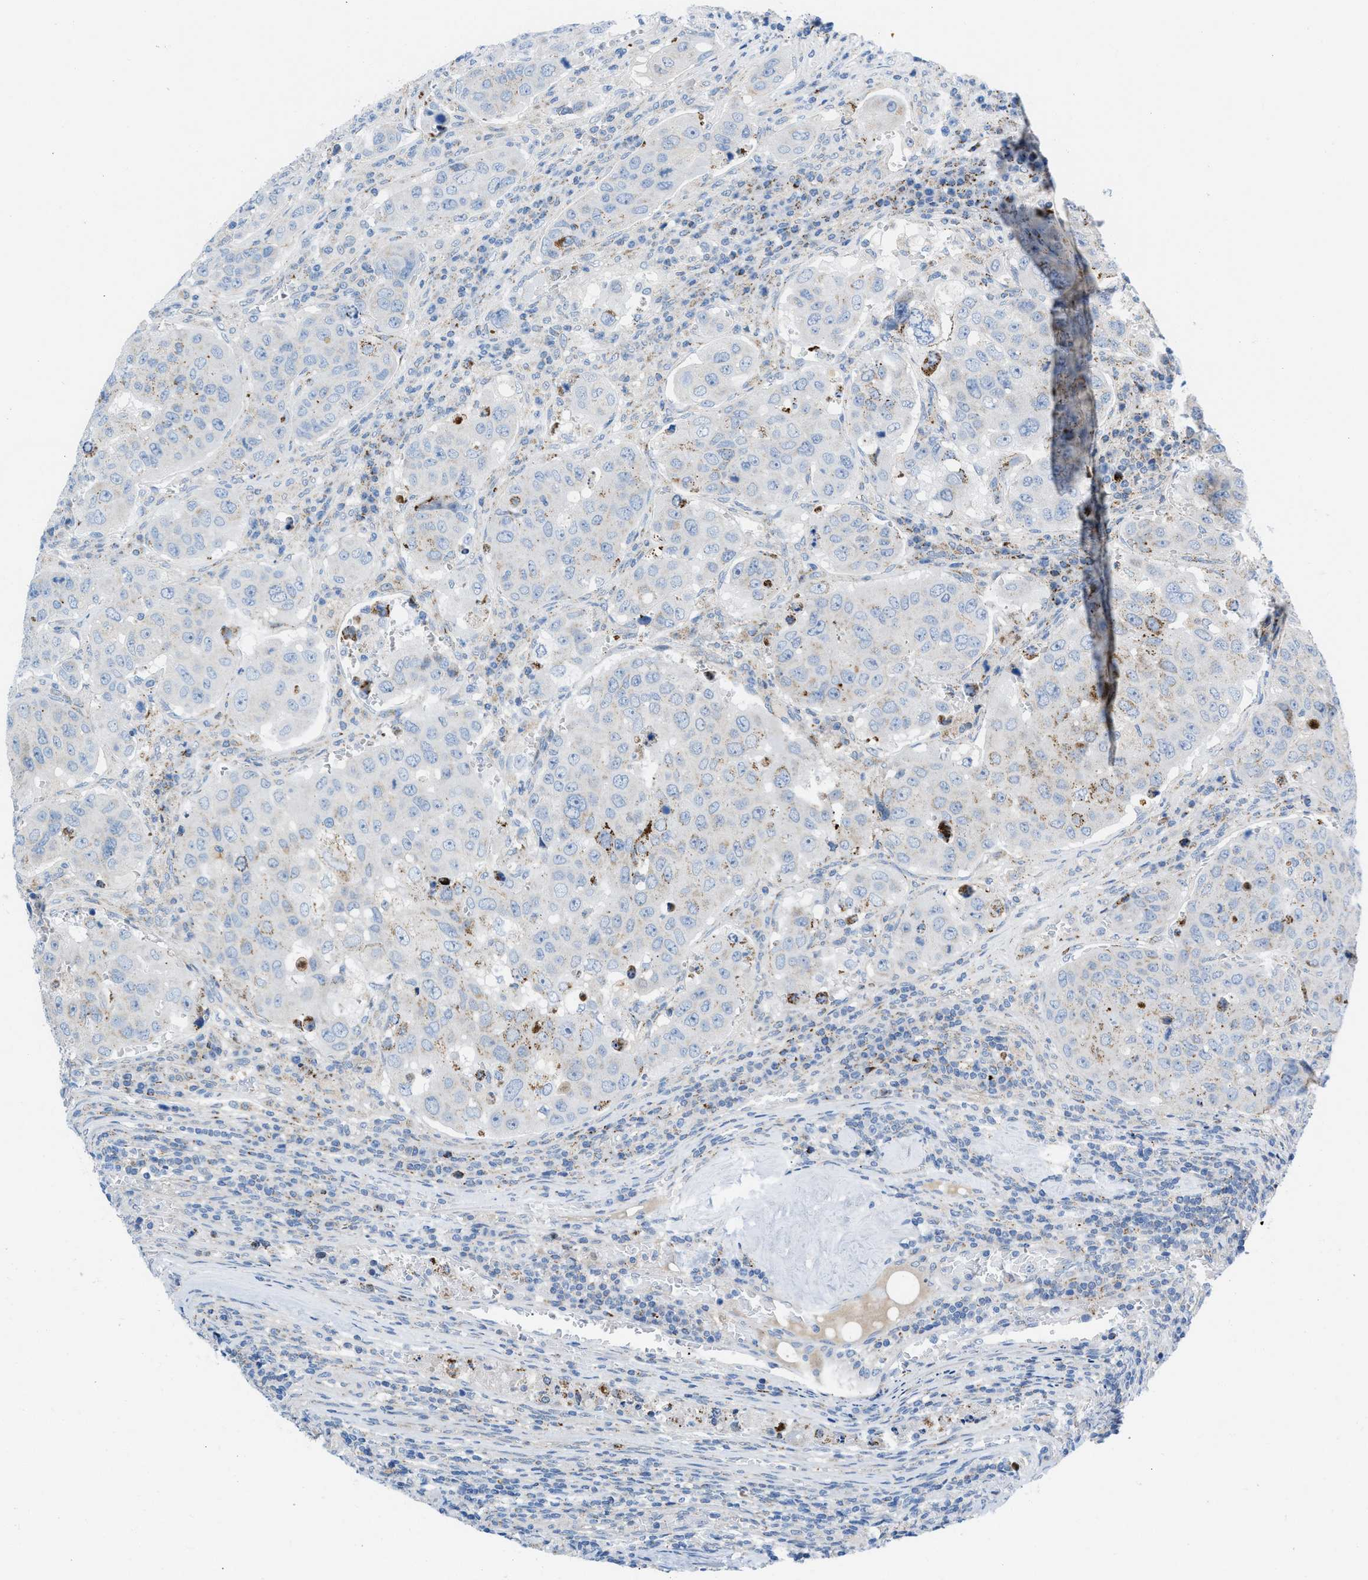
{"staining": {"intensity": "weak", "quantity": "<25%", "location": "cytoplasmic/membranous"}, "tissue": "urothelial cancer", "cell_type": "Tumor cells", "image_type": "cancer", "snomed": [{"axis": "morphology", "description": "Urothelial carcinoma, High grade"}, {"axis": "topography", "description": "Lymph node"}, {"axis": "topography", "description": "Urinary bladder"}], "caption": "DAB (3,3'-diaminobenzidine) immunohistochemical staining of urothelial cancer shows no significant positivity in tumor cells.", "gene": "RBBP9", "patient": {"sex": "male", "age": 51}}